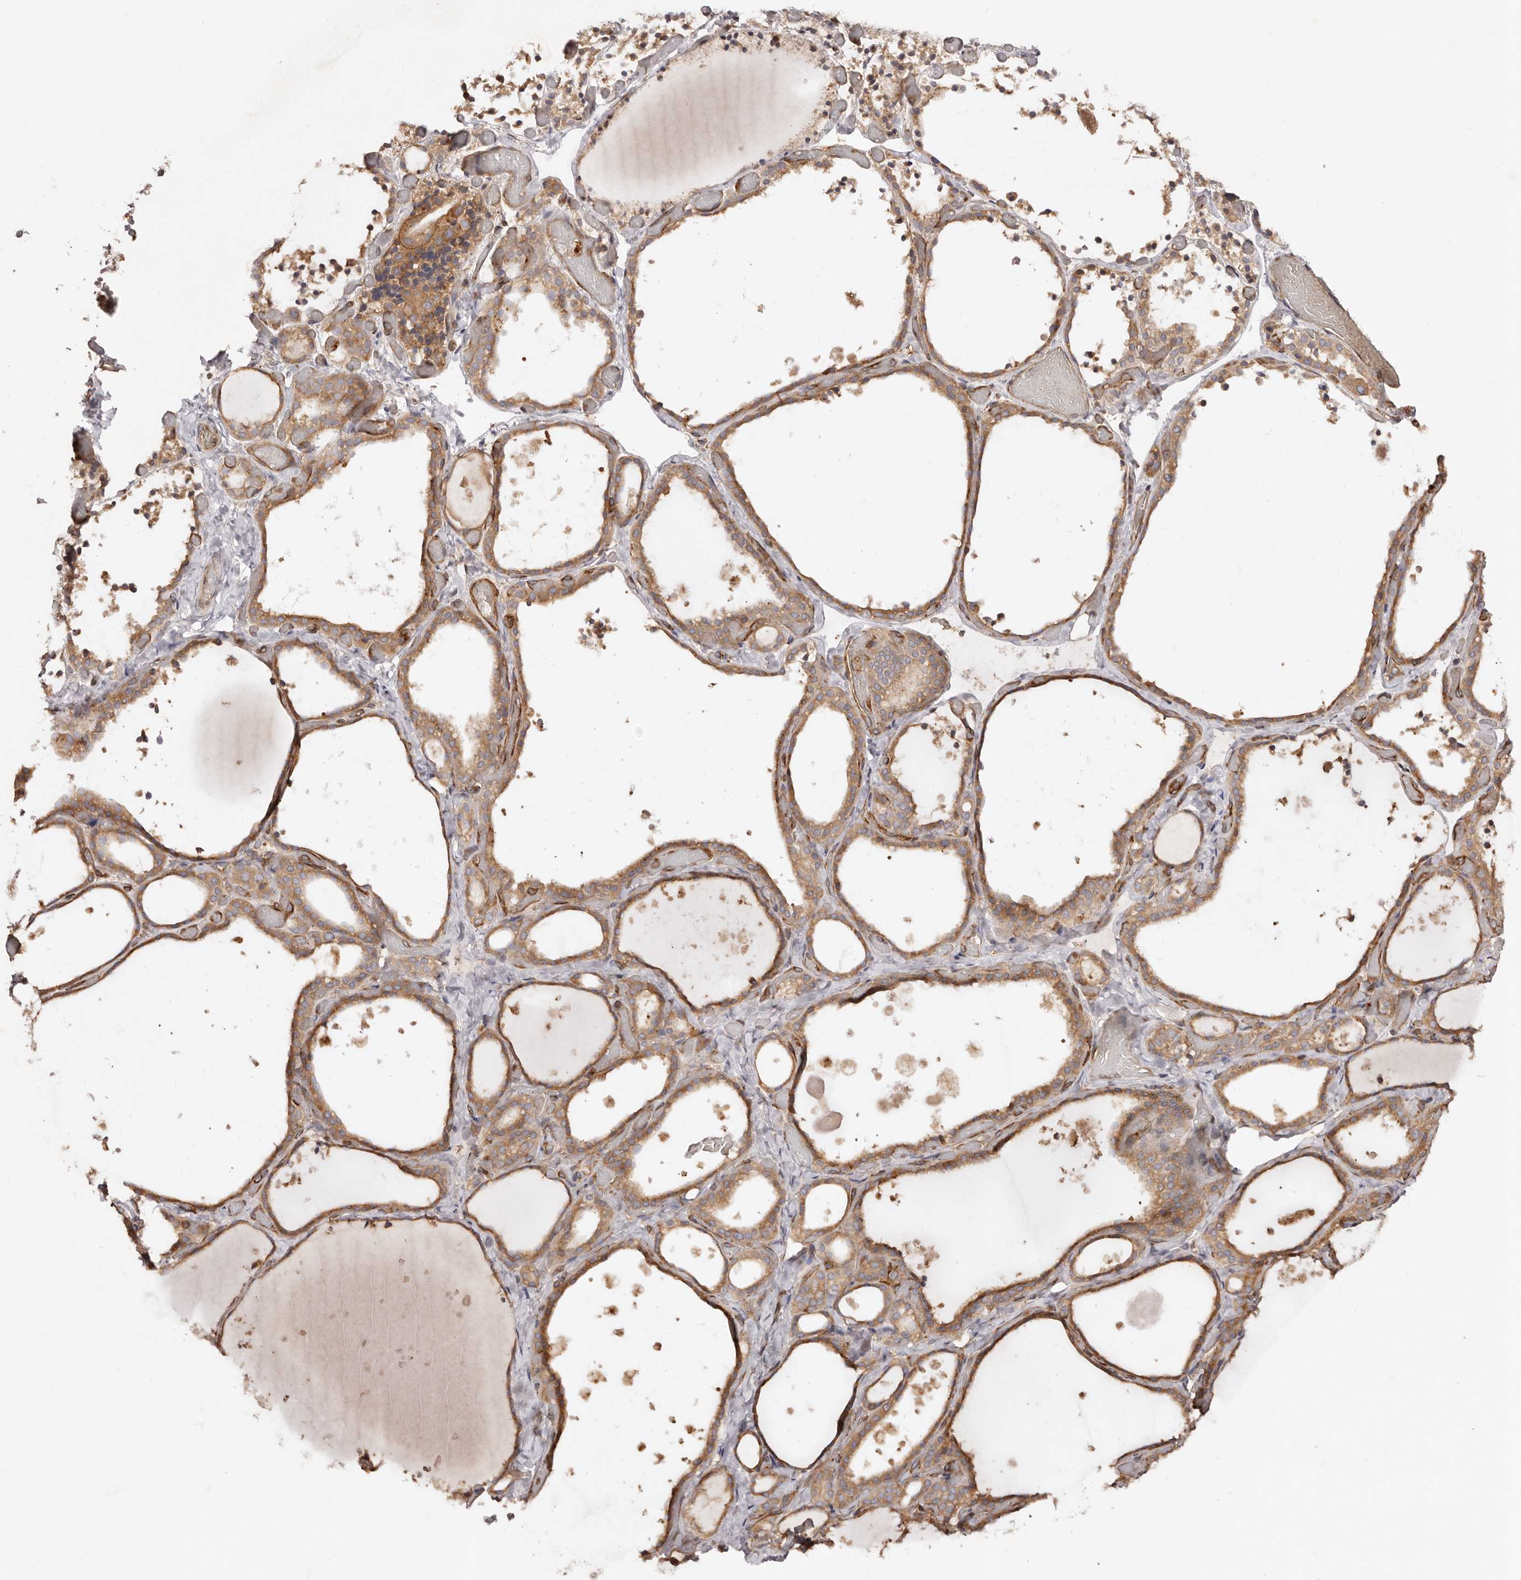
{"staining": {"intensity": "moderate", "quantity": ">75%", "location": "cytoplasmic/membranous"}, "tissue": "thyroid gland", "cell_type": "Glandular cells", "image_type": "normal", "snomed": [{"axis": "morphology", "description": "Normal tissue, NOS"}, {"axis": "topography", "description": "Thyroid gland"}], "caption": "Brown immunohistochemical staining in unremarkable thyroid gland demonstrates moderate cytoplasmic/membranous staining in about >75% of glandular cells.", "gene": "RPS6", "patient": {"sex": "female", "age": 44}}